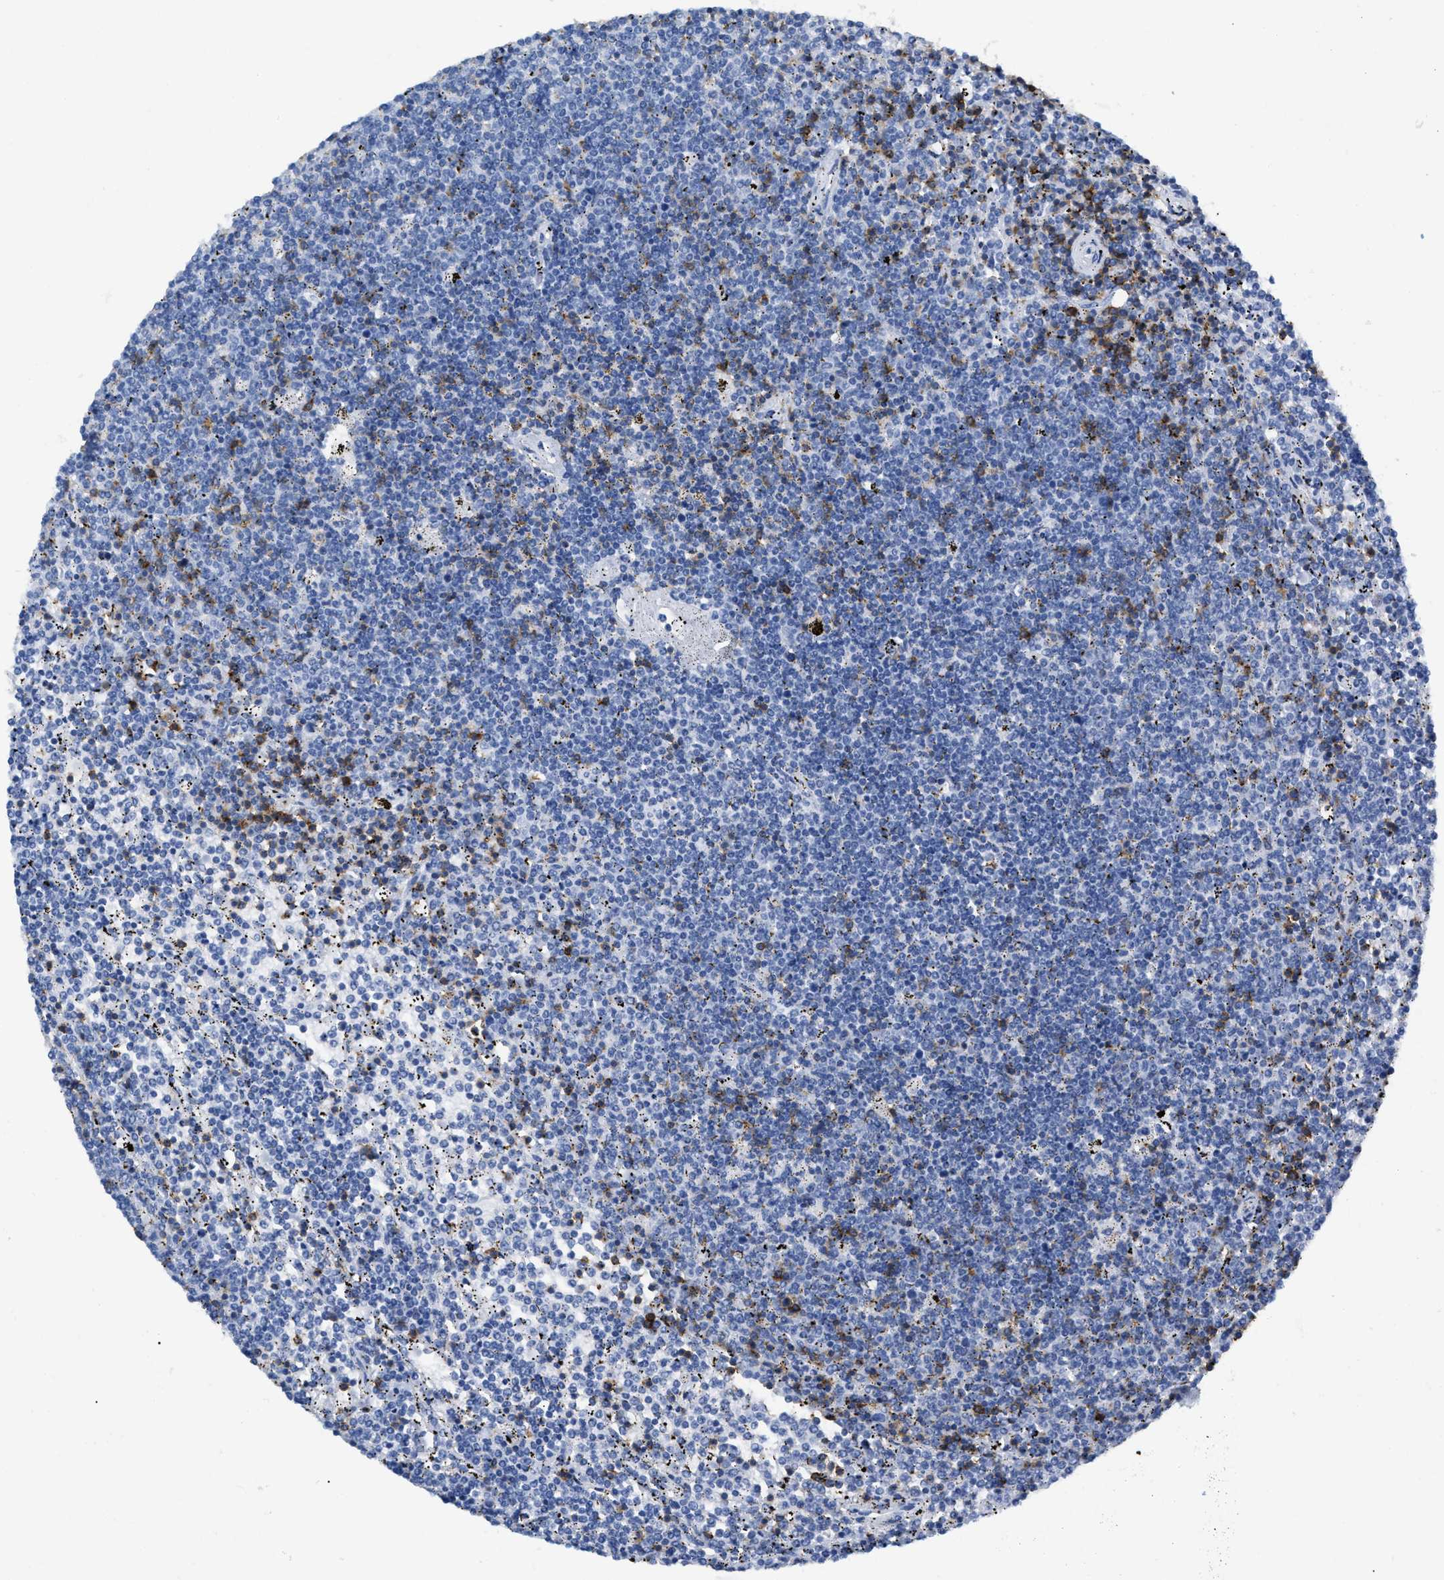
{"staining": {"intensity": "negative", "quantity": "none", "location": "none"}, "tissue": "lymphoma", "cell_type": "Tumor cells", "image_type": "cancer", "snomed": [{"axis": "morphology", "description": "Malignant lymphoma, non-Hodgkin's type, Low grade"}, {"axis": "topography", "description": "Spleen"}], "caption": "Tumor cells are negative for brown protein staining in low-grade malignant lymphoma, non-Hodgkin's type.", "gene": "CD5", "patient": {"sex": "female", "age": 50}}